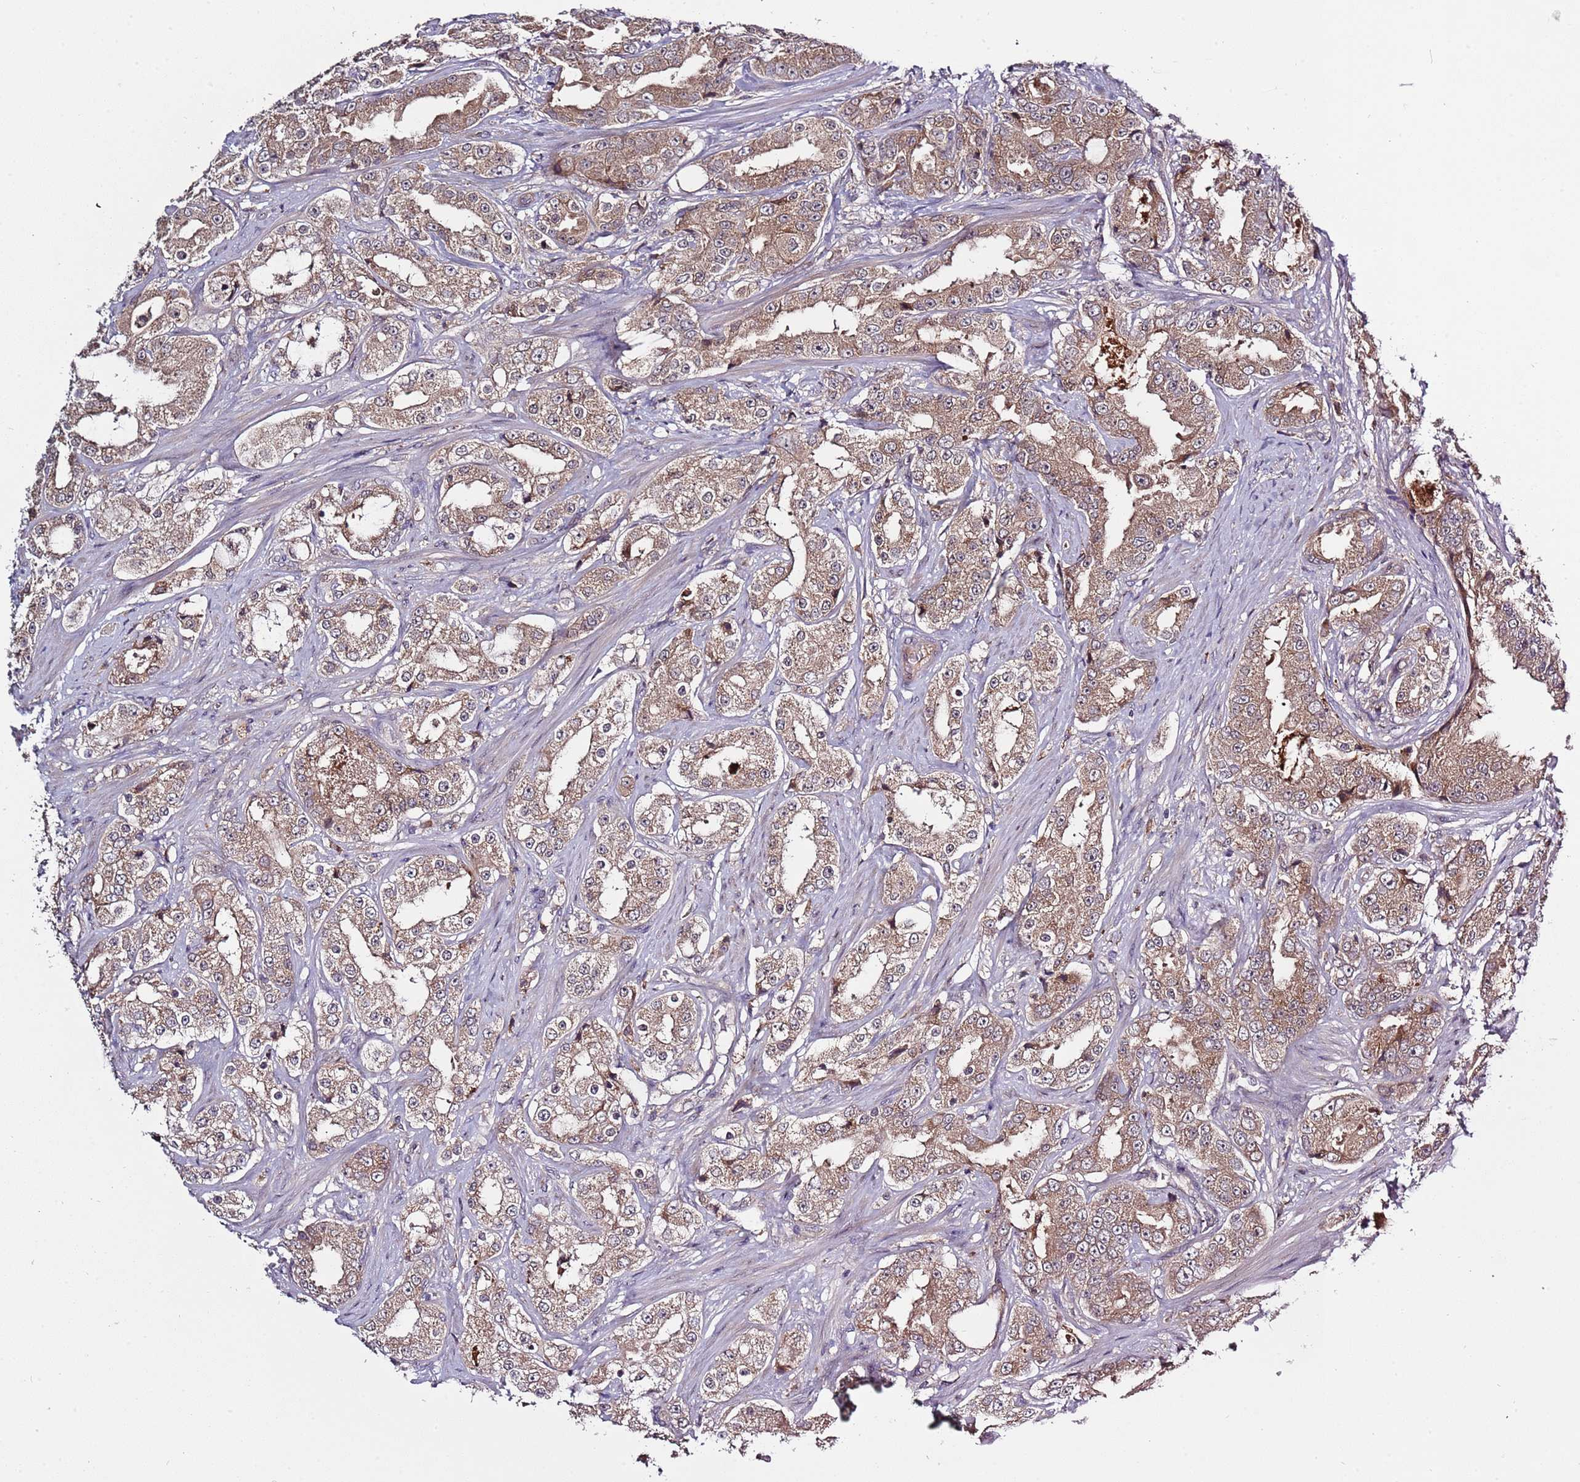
{"staining": {"intensity": "moderate", "quantity": ">75%", "location": "cytoplasmic/membranous"}, "tissue": "prostate cancer", "cell_type": "Tumor cells", "image_type": "cancer", "snomed": [{"axis": "morphology", "description": "Adenocarcinoma, High grade"}, {"axis": "topography", "description": "Prostate"}], "caption": "High-grade adenocarcinoma (prostate) stained with DAB (3,3'-diaminobenzidine) immunohistochemistry (IHC) displays medium levels of moderate cytoplasmic/membranous expression in about >75% of tumor cells.", "gene": "USP32", "patient": {"sex": "male", "age": 73}}